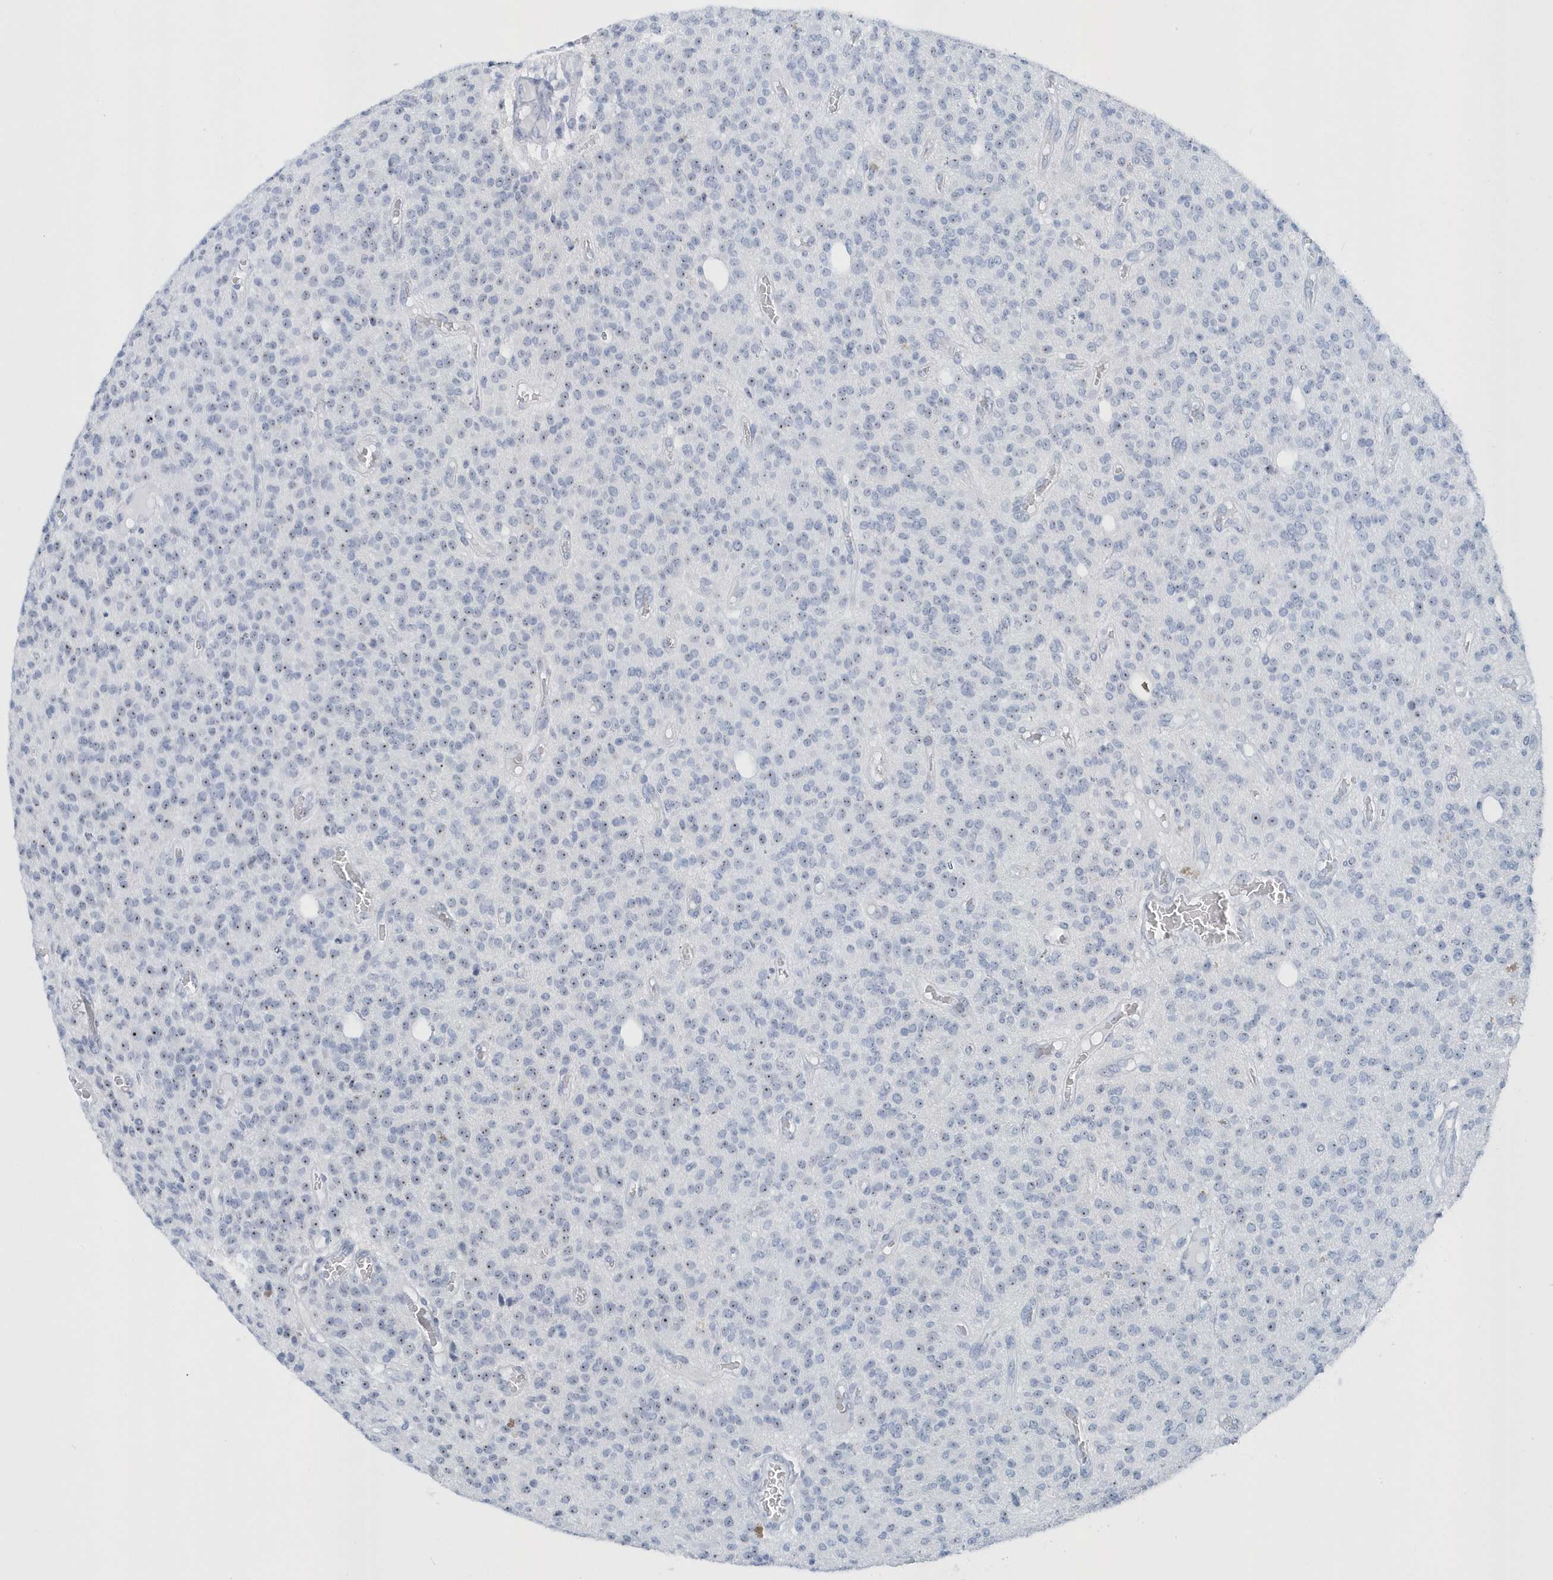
{"staining": {"intensity": "weak", "quantity": "25%-75%", "location": "nuclear"}, "tissue": "glioma", "cell_type": "Tumor cells", "image_type": "cancer", "snomed": [{"axis": "morphology", "description": "Glioma, malignant, High grade"}, {"axis": "topography", "description": "Brain"}], "caption": "The immunohistochemical stain highlights weak nuclear staining in tumor cells of glioma tissue.", "gene": "RPF2", "patient": {"sex": "male", "age": 34}}